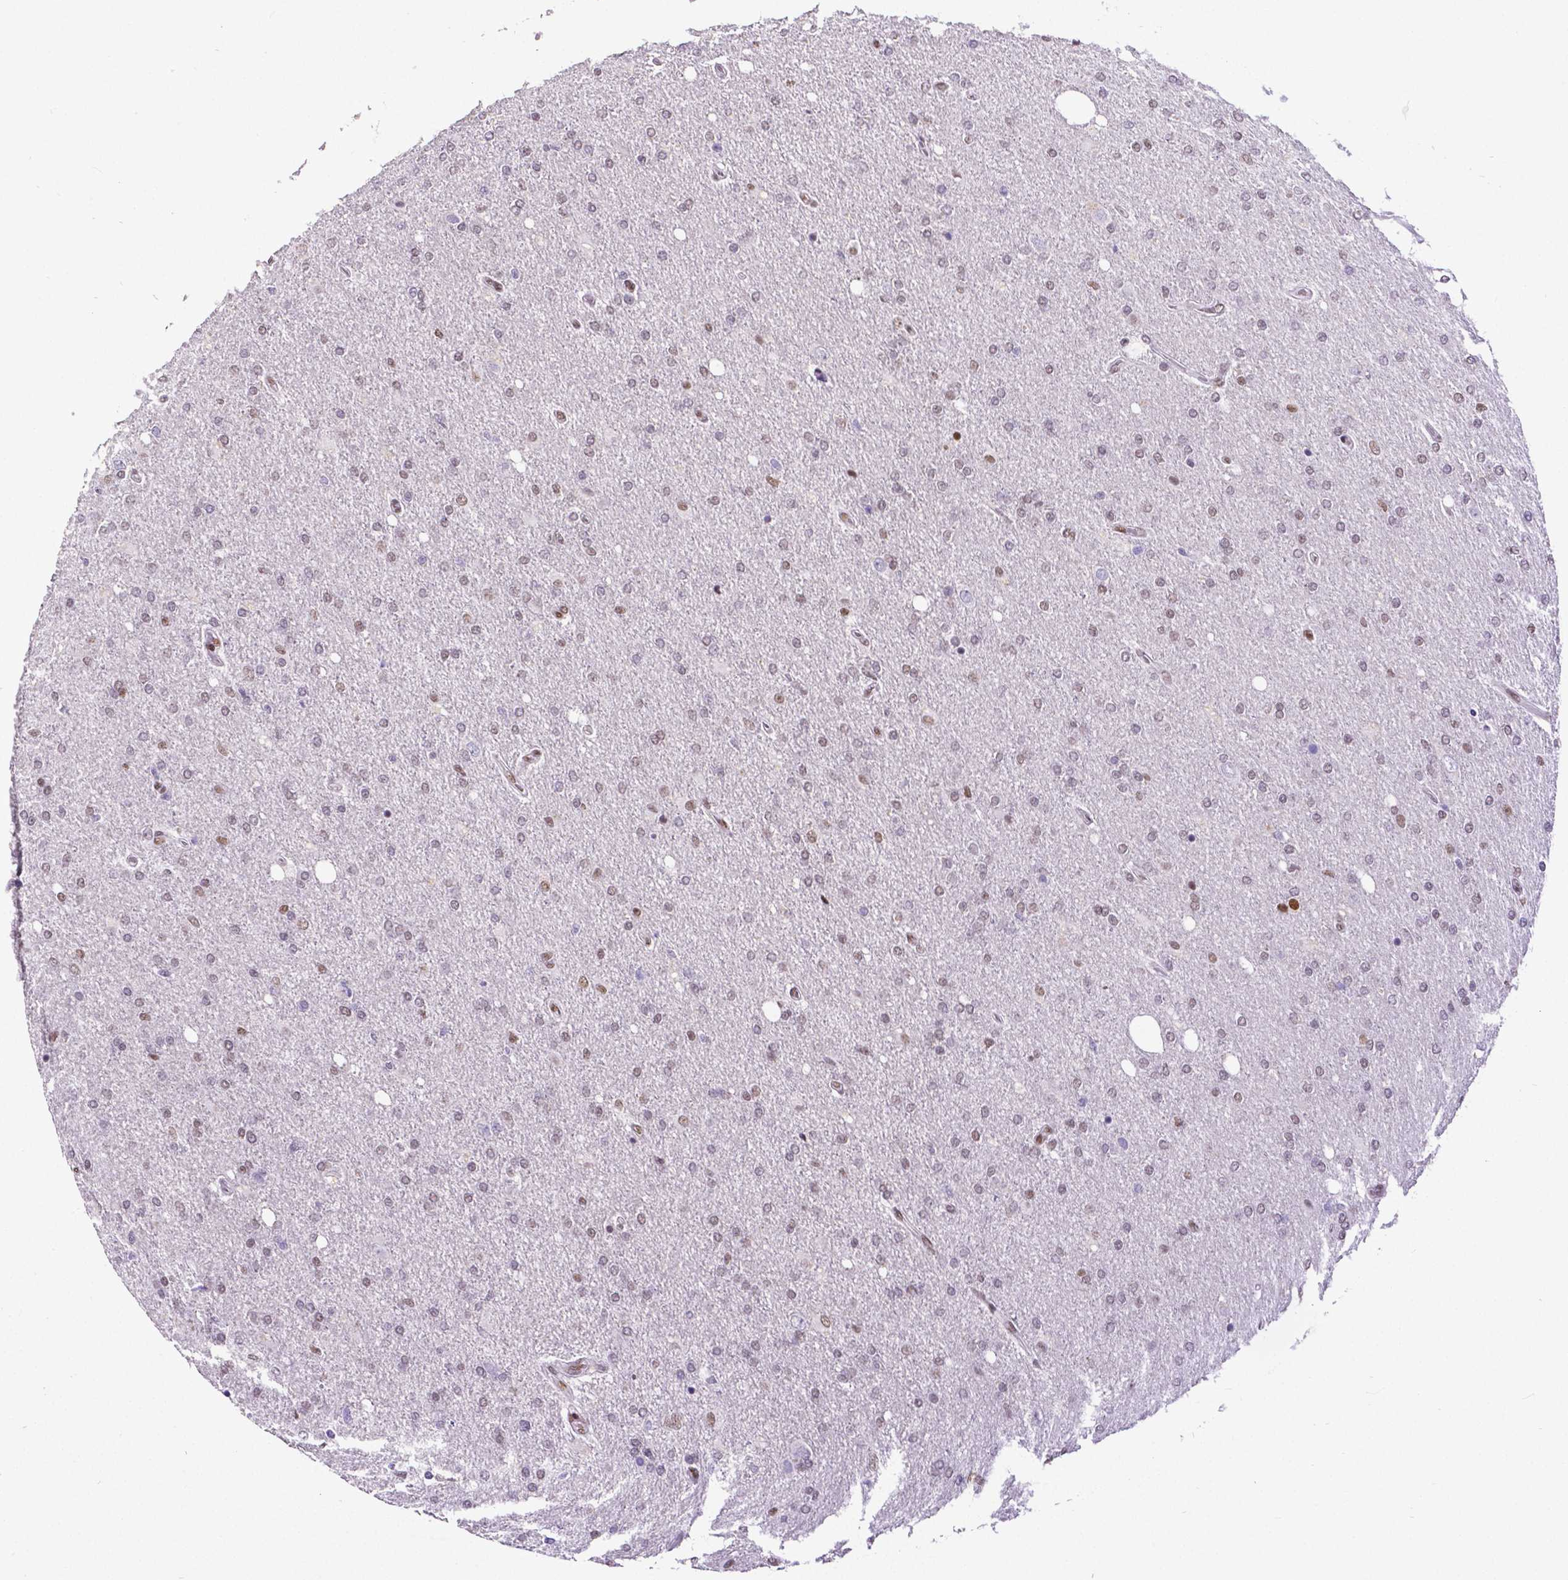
{"staining": {"intensity": "moderate", "quantity": "25%-75%", "location": "nuclear"}, "tissue": "glioma", "cell_type": "Tumor cells", "image_type": "cancer", "snomed": [{"axis": "morphology", "description": "Glioma, malignant, High grade"}, {"axis": "topography", "description": "Cerebral cortex"}], "caption": "A medium amount of moderate nuclear staining is appreciated in approximately 25%-75% of tumor cells in glioma tissue.", "gene": "REST", "patient": {"sex": "male", "age": 70}}